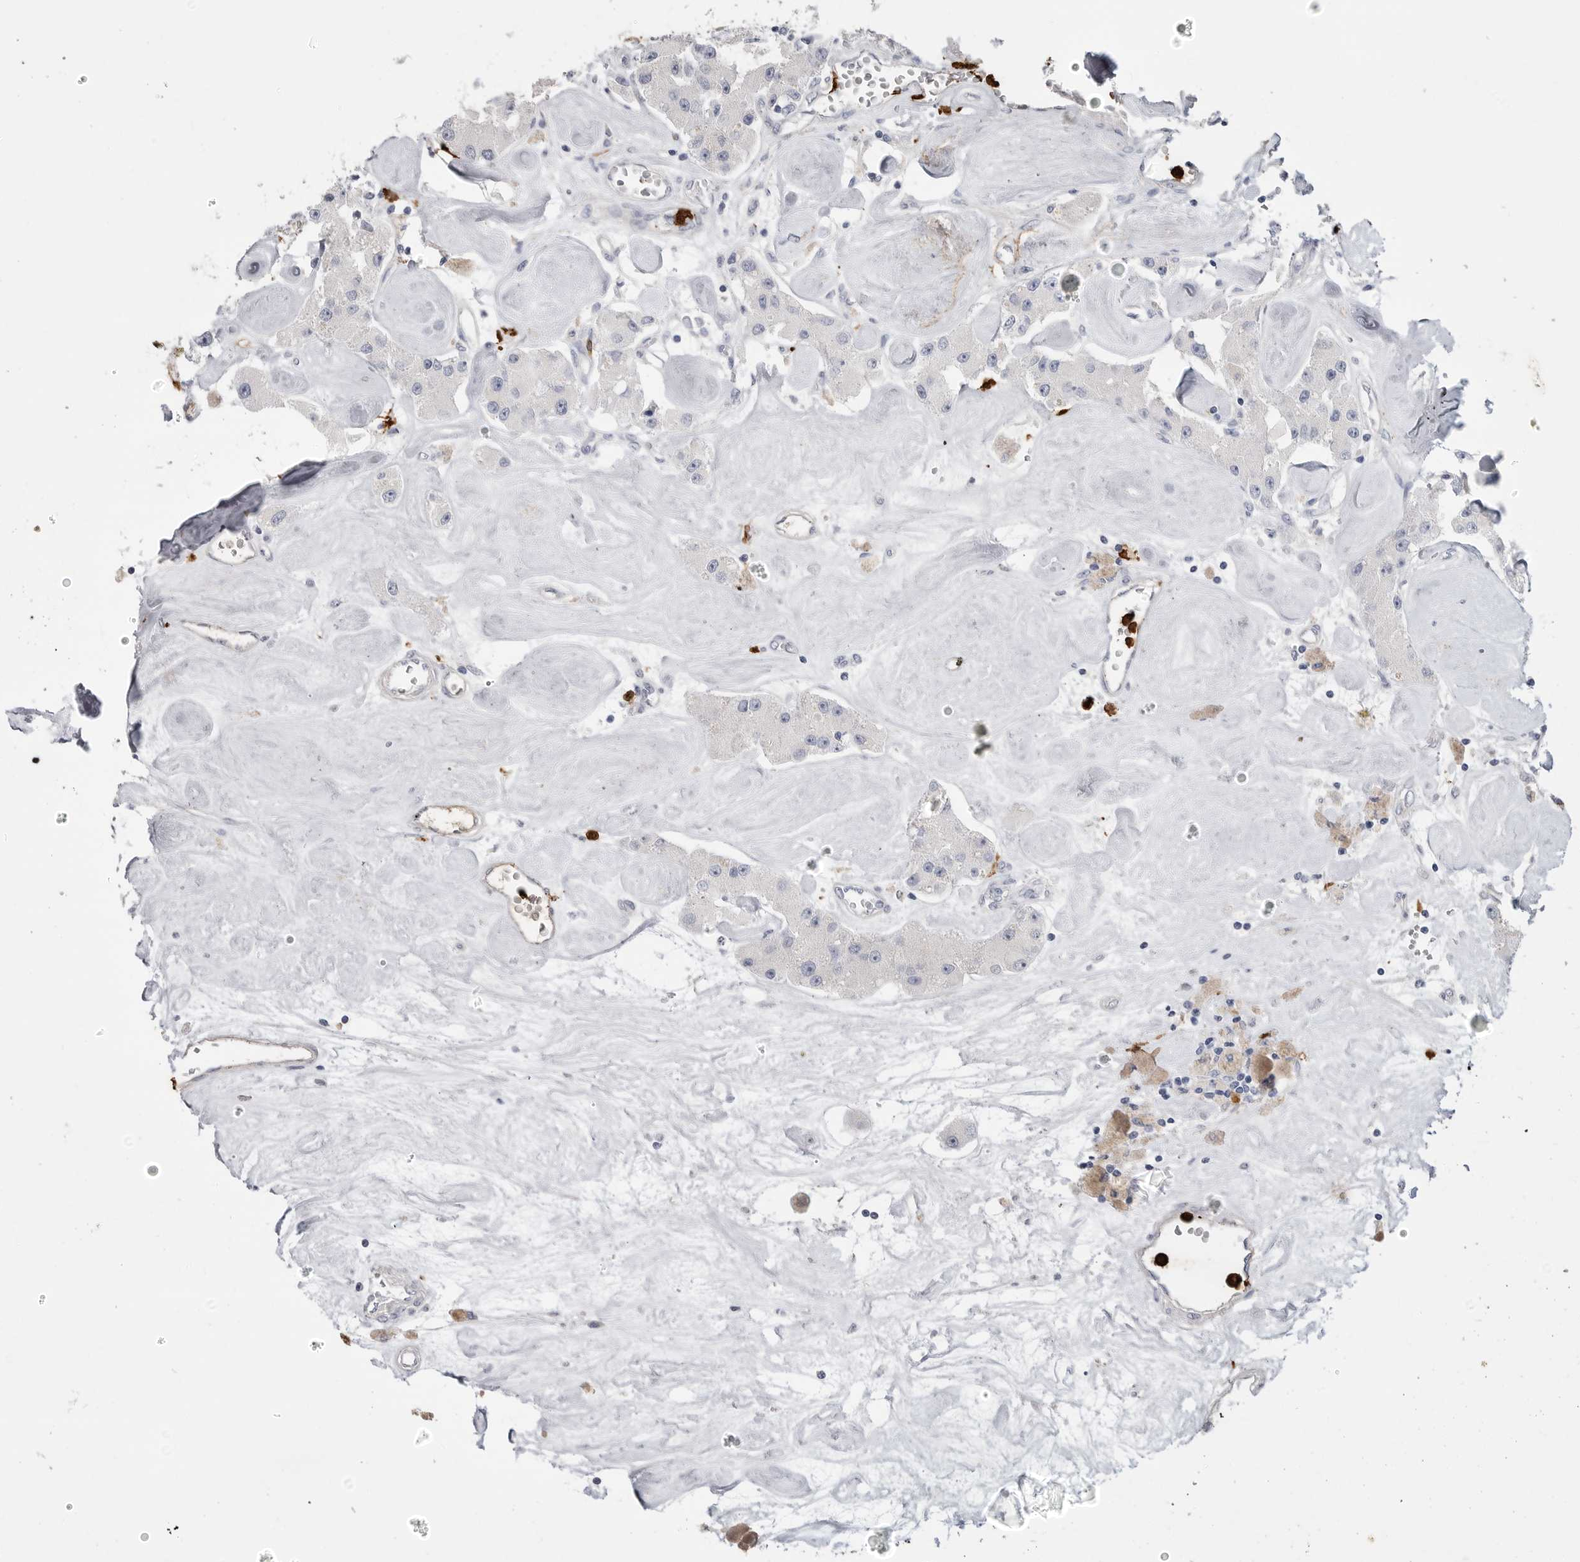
{"staining": {"intensity": "negative", "quantity": "none", "location": "none"}, "tissue": "carcinoid", "cell_type": "Tumor cells", "image_type": "cancer", "snomed": [{"axis": "morphology", "description": "Carcinoid, malignant, NOS"}, {"axis": "topography", "description": "Pancreas"}], "caption": "Photomicrograph shows no protein staining in tumor cells of carcinoid tissue.", "gene": "CYB561D1", "patient": {"sex": "male", "age": 41}}